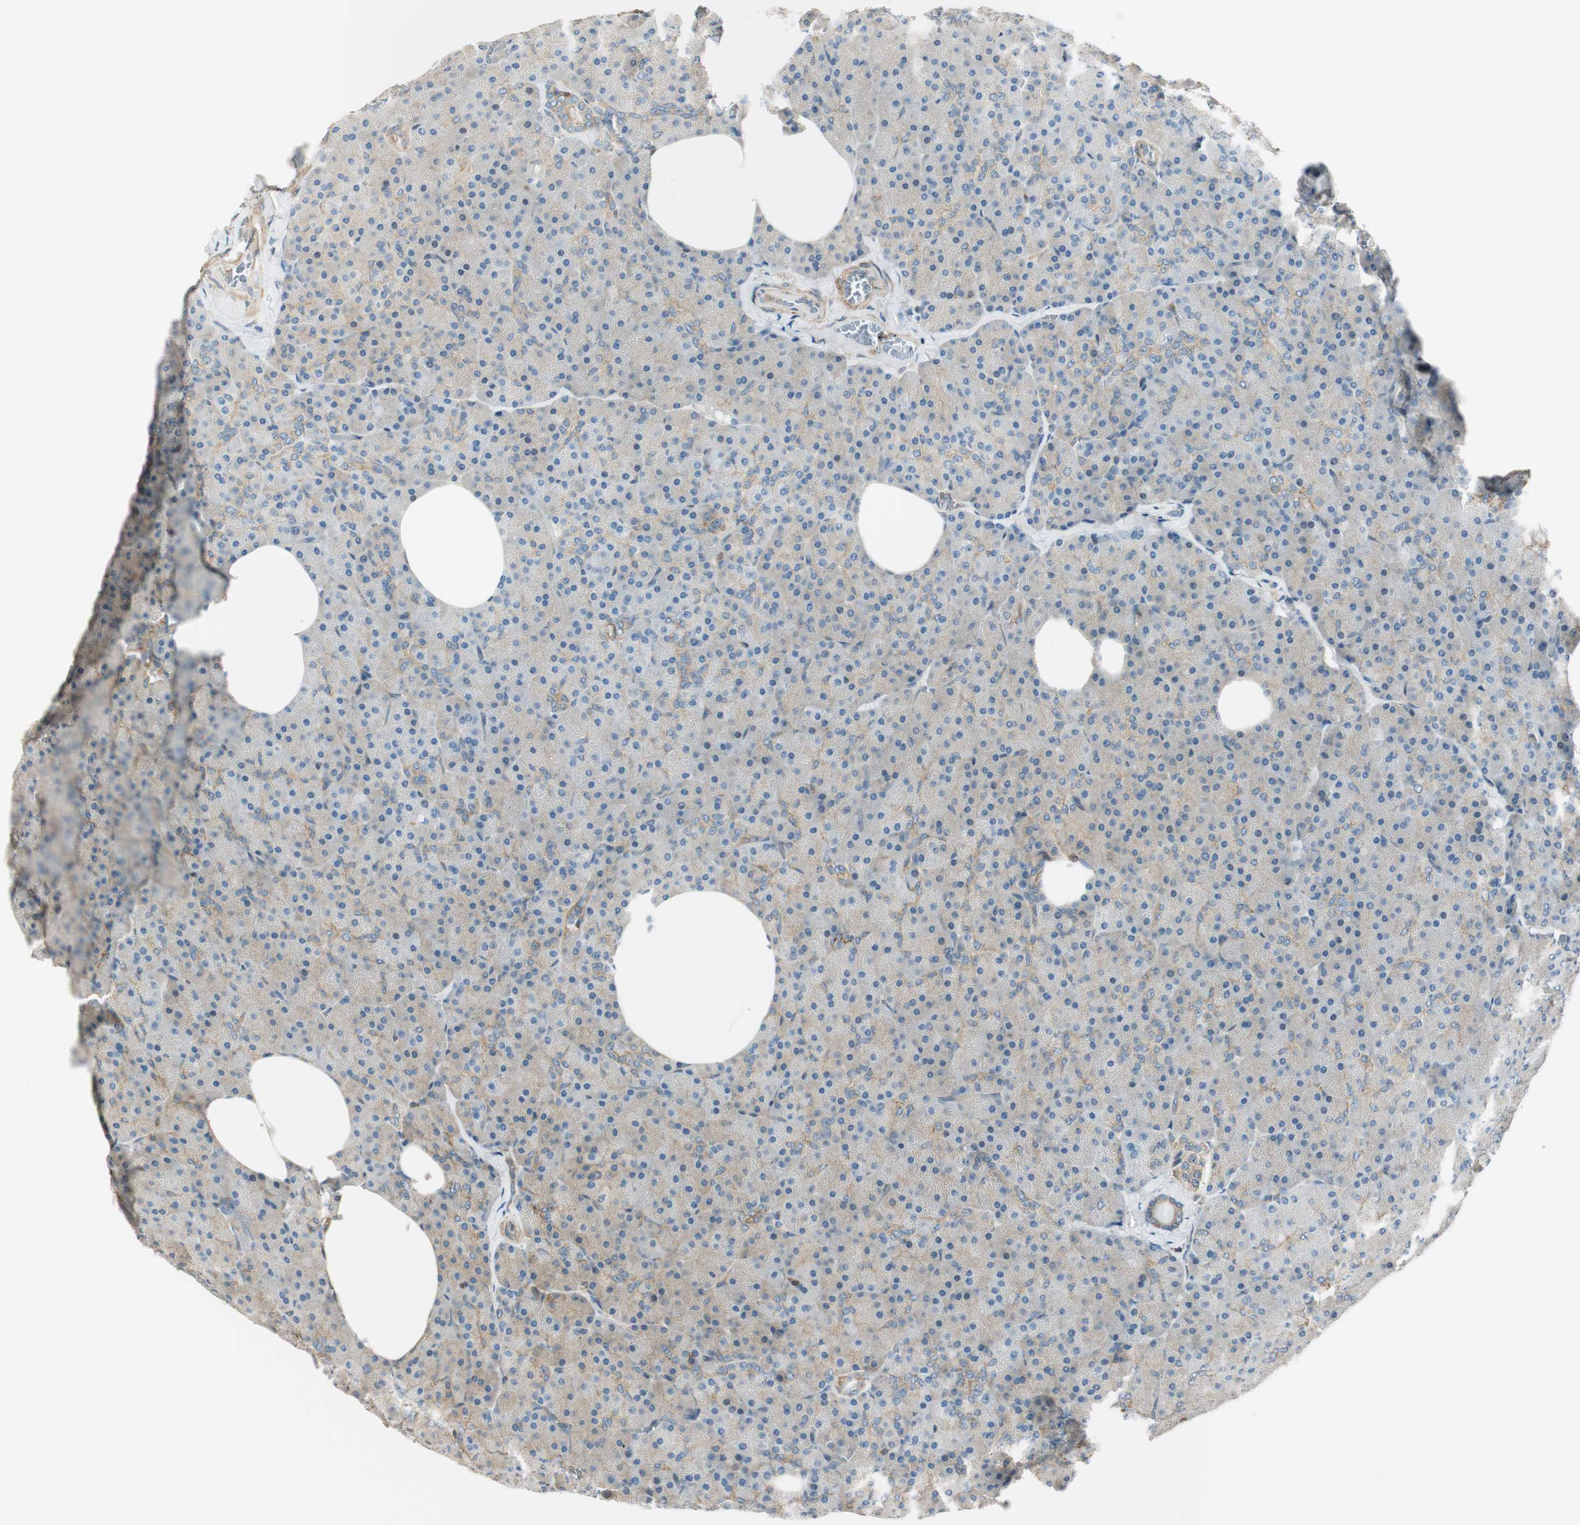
{"staining": {"intensity": "weak", "quantity": "25%-75%", "location": "cytoplasmic/membranous"}, "tissue": "pancreas", "cell_type": "Exocrine glandular cells", "image_type": "normal", "snomed": [{"axis": "morphology", "description": "Normal tissue, NOS"}, {"axis": "topography", "description": "Pancreas"}], "caption": "Immunohistochemistry (IHC) of unremarkable pancreas shows low levels of weak cytoplasmic/membranous staining in approximately 25%-75% of exocrine glandular cells. (Stains: DAB in brown, nuclei in blue, Microscopy: brightfield microscopy at high magnification).", "gene": "PI4K2B", "patient": {"sex": "female", "age": 35}}